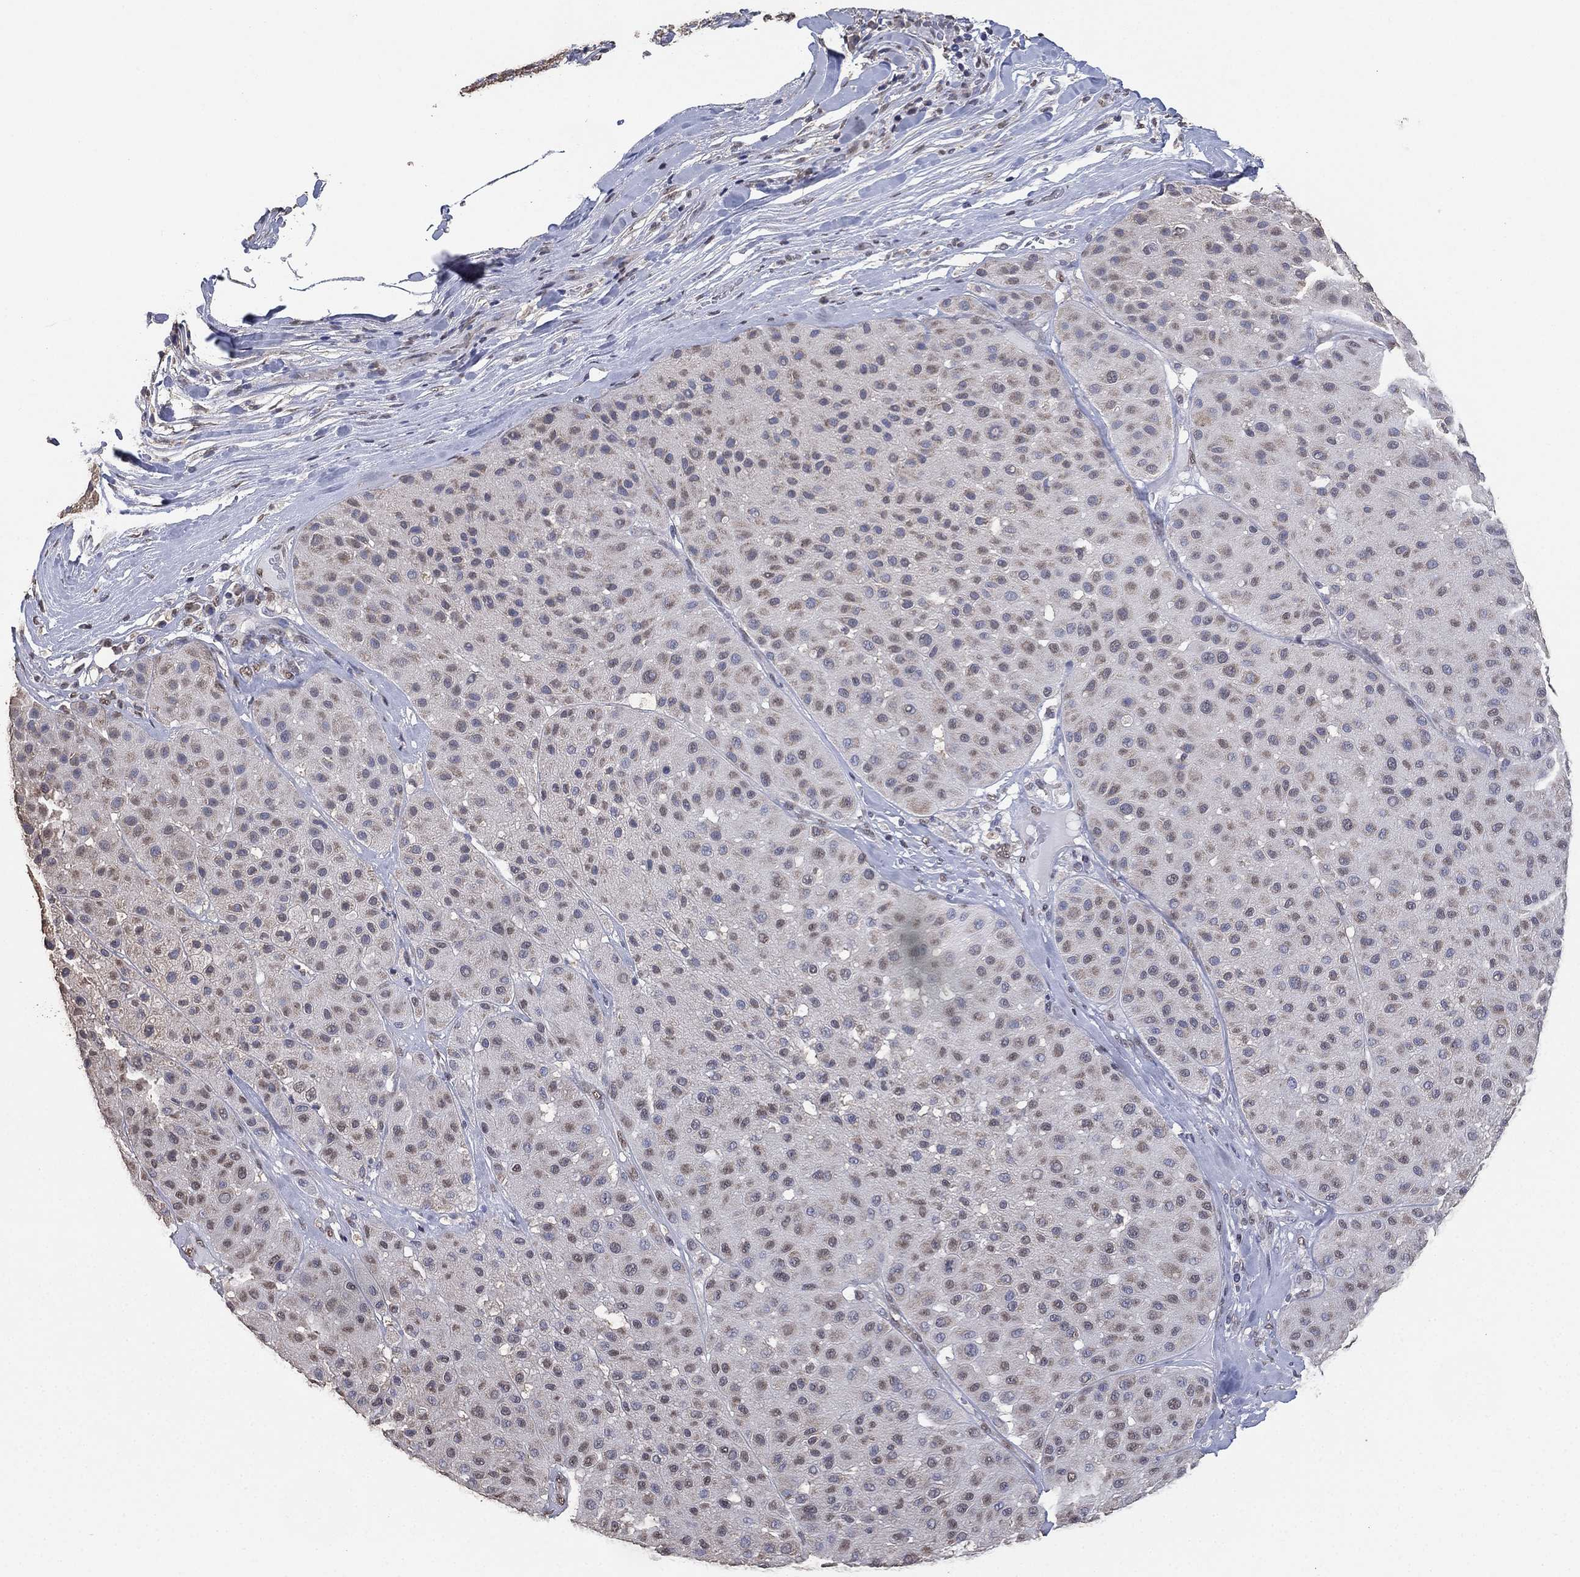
{"staining": {"intensity": "weak", "quantity": "<25%", "location": "cytoplasmic/membranous,nuclear"}, "tissue": "melanoma", "cell_type": "Tumor cells", "image_type": "cancer", "snomed": [{"axis": "morphology", "description": "Malignant melanoma, Metastatic site"}, {"axis": "topography", "description": "Smooth muscle"}], "caption": "A photomicrograph of human melanoma is negative for staining in tumor cells. Nuclei are stained in blue.", "gene": "ALDH7A1", "patient": {"sex": "male", "age": 41}}